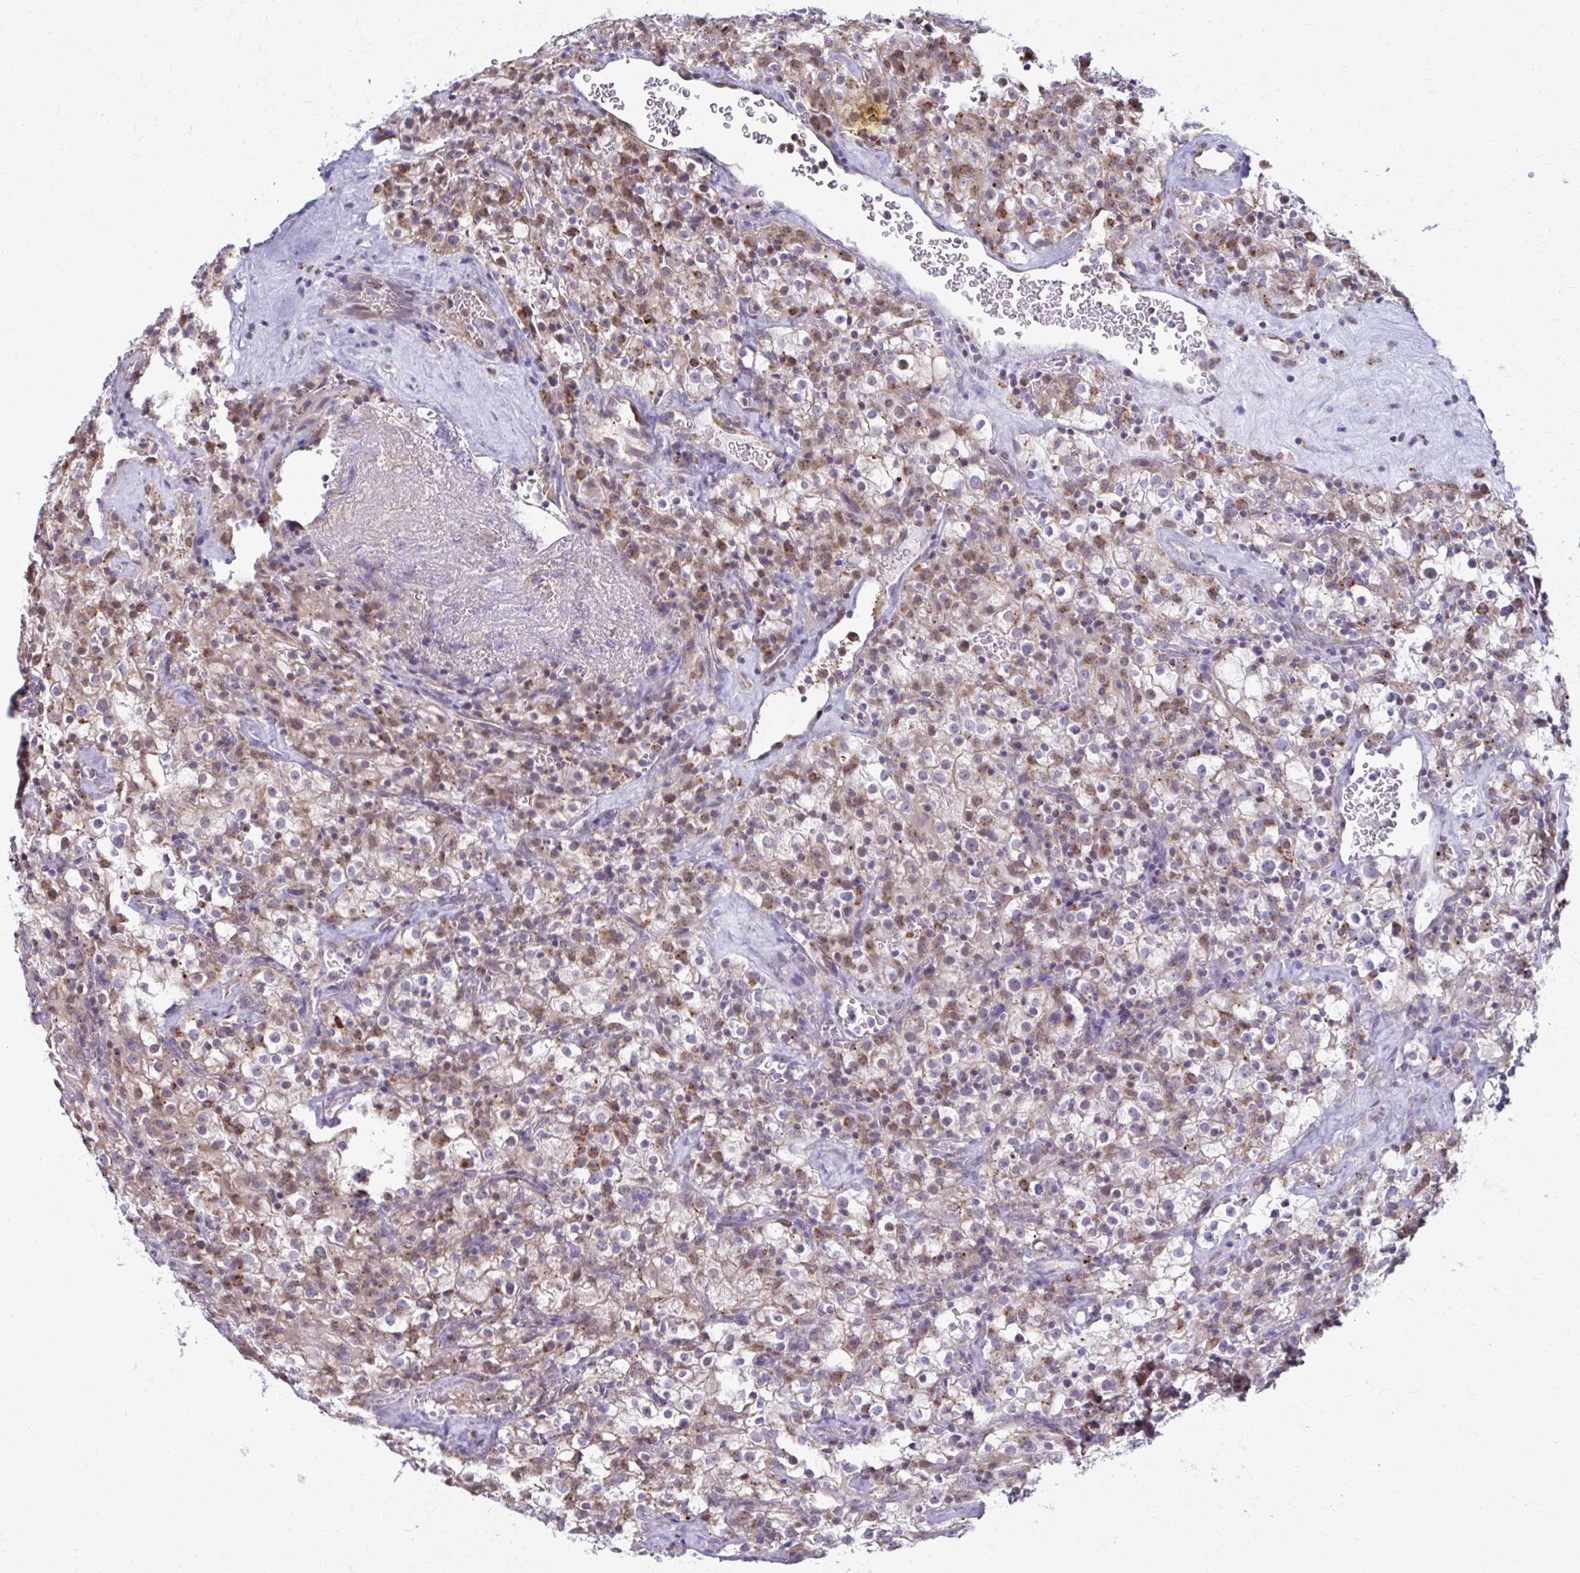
{"staining": {"intensity": "moderate", "quantity": "<25%", "location": "cytoplasmic/membranous,nuclear"}, "tissue": "renal cancer", "cell_type": "Tumor cells", "image_type": "cancer", "snomed": [{"axis": "morphology", "description": "Adenocarcinoma, NOS"}, {"axis": "topography", "description": "Kidney"}], "caption": "This image demonstrates immunohistochemistry (IHC) staining of adenocarcinoma (renal), with low moderate cytoplasmic/membranous and nuclear expression in about <25% of tumor cells.", "gene": "LRRC4B", "patient": {"sex": "female", "age": 74}}